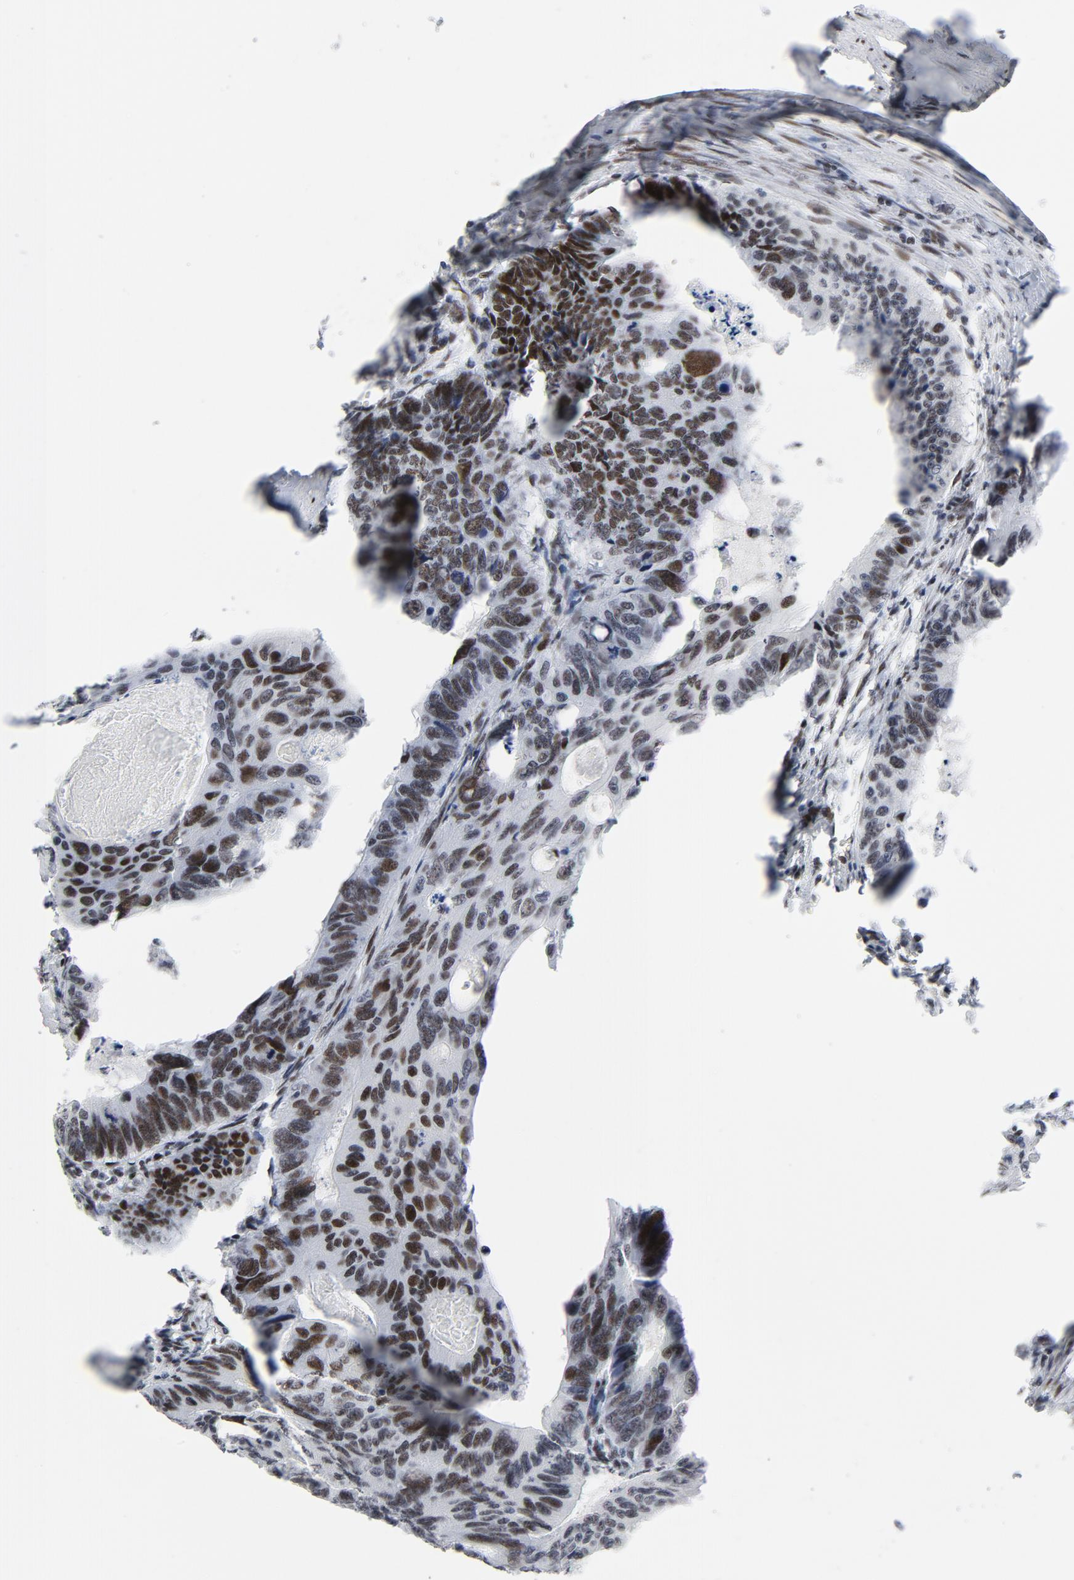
{"staining": {"intensity": "moderate", "quantity": ">75%", "location": "nuclear"}, "tissue": "colorectal cancer", "cell_type": "Tumor cells", "image_type": "cancer", "snomed": [{"axis": "morphology", "description": "Adenocarcinoma, NOS"}, {"axis": "topography", "description": "Colon"}], "caption": "Tumor cells show moderate nuclear expression in approximately >75% of cells in adenocarcinoma (colorectal). (IHC, brightfield microscopy, high magnification).", "gene": "HSF1", "patient": {"sex": "female", "age": 55}}